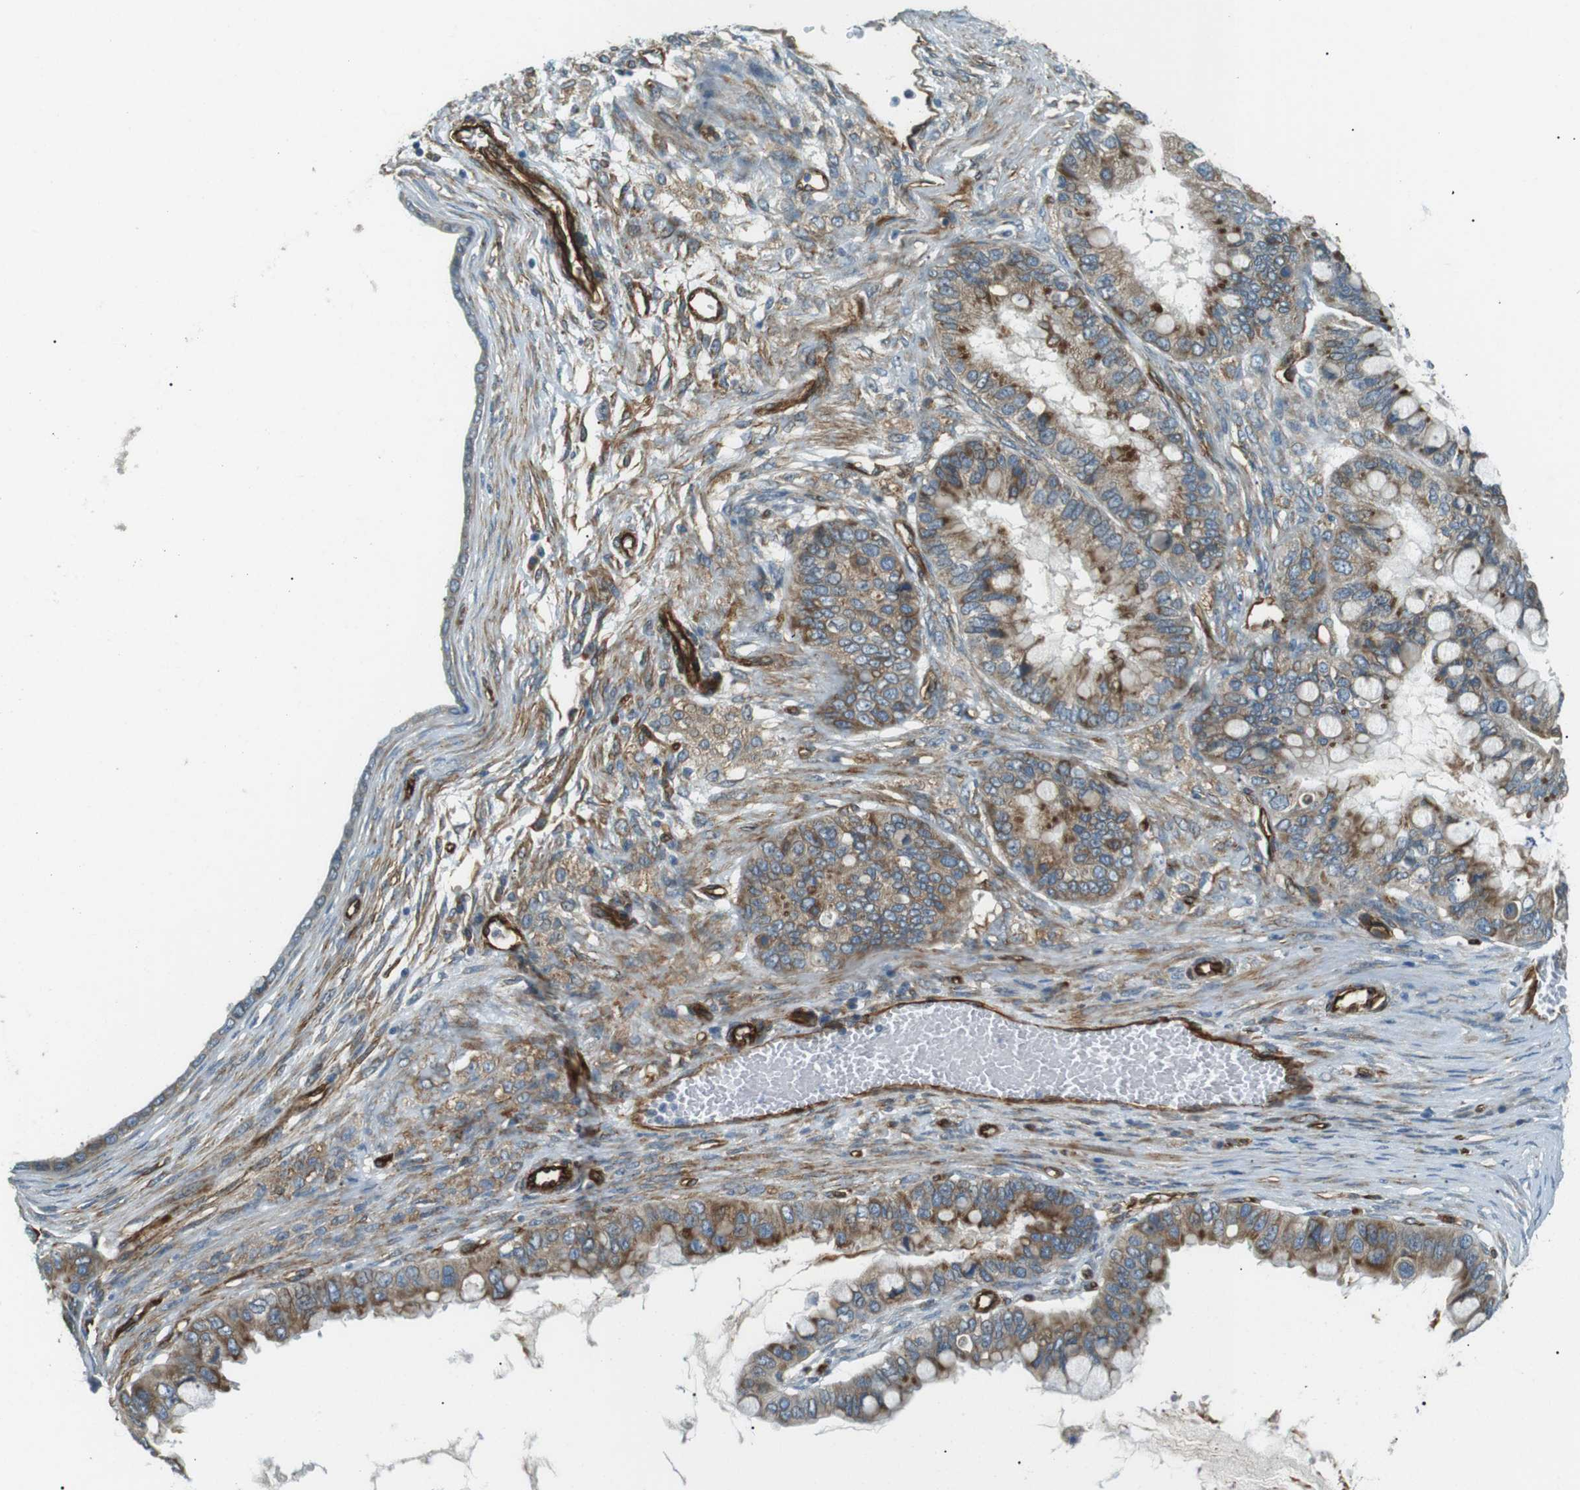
{"staining": {"intensity": "moderate", "quantity": ">75%", "location": "cytoplasmic/membranous"}, "tissue": "ovarian cancer", "cell_type": "Tumor cells", "image_type": "cancer", "snomed": [{"axis": "morphology", "description": "Cystadenocarcinoma, mucinous, NOS"}, {"axis": "topography", "description": "Ovary"}], "caption": "Immunohistochemical staining of ovarian mucinous cystadenocarcinoma exhibits moderate cytoplasmic/membranous protein expression in about >75% of tumor cells. Nuclei are stained in blue.", "gene": "ODR4", "patient": {"sex": "female", "age": 80}}